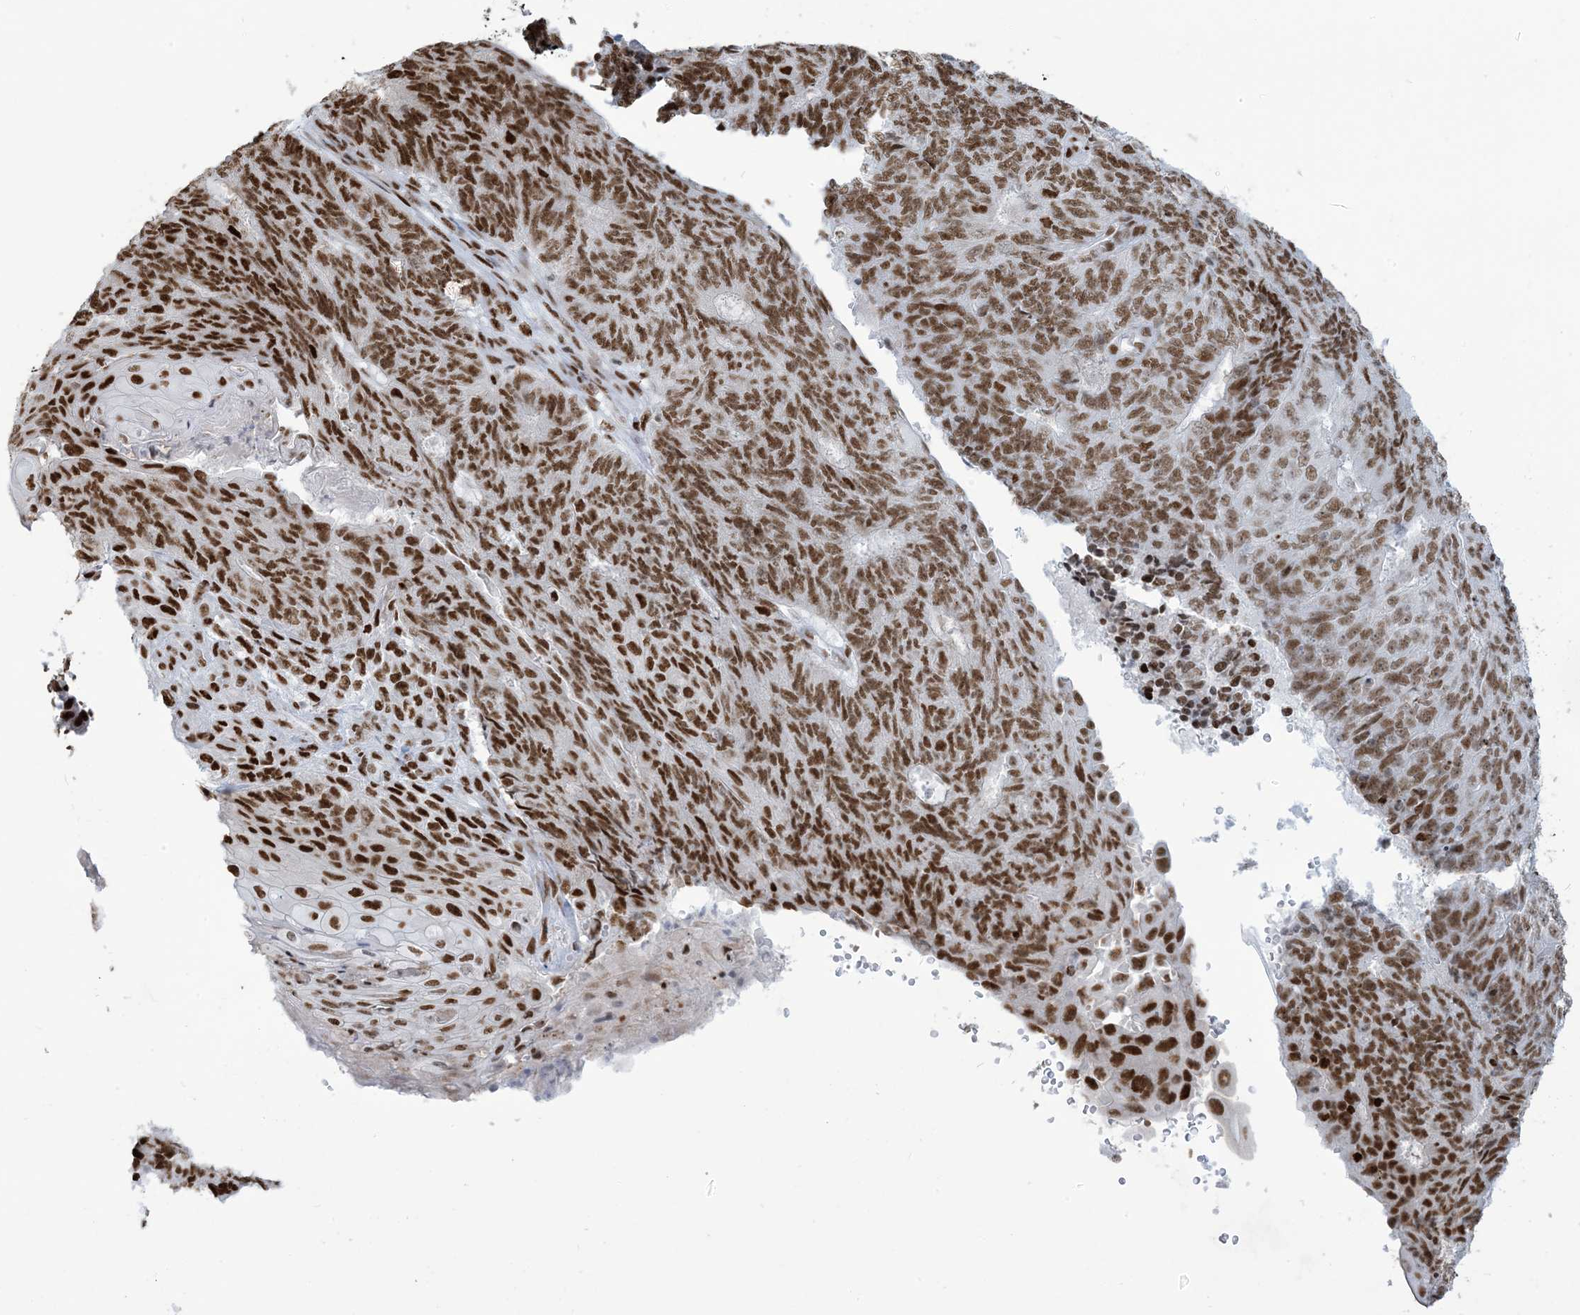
{"staining": {"intensity": "strong", "quantity": ">75%", "location": "nuclear"}, "tissue": "endometrial cancer", "cell_type": "Tumor cells", "image_type": "cancer", "snomed": [{"axis": "morphology", "description": "Adenocarcinoma, NOS"}, {"axis": "topography", "description": "Endometrium"}], "caption": "This is a histology image of IHC staining of endometrial cancer, which shows strong positivity in the nuclear of tumor cells.", "gene": "STAG1", "patient": {"sex": "female", "age": 32}}